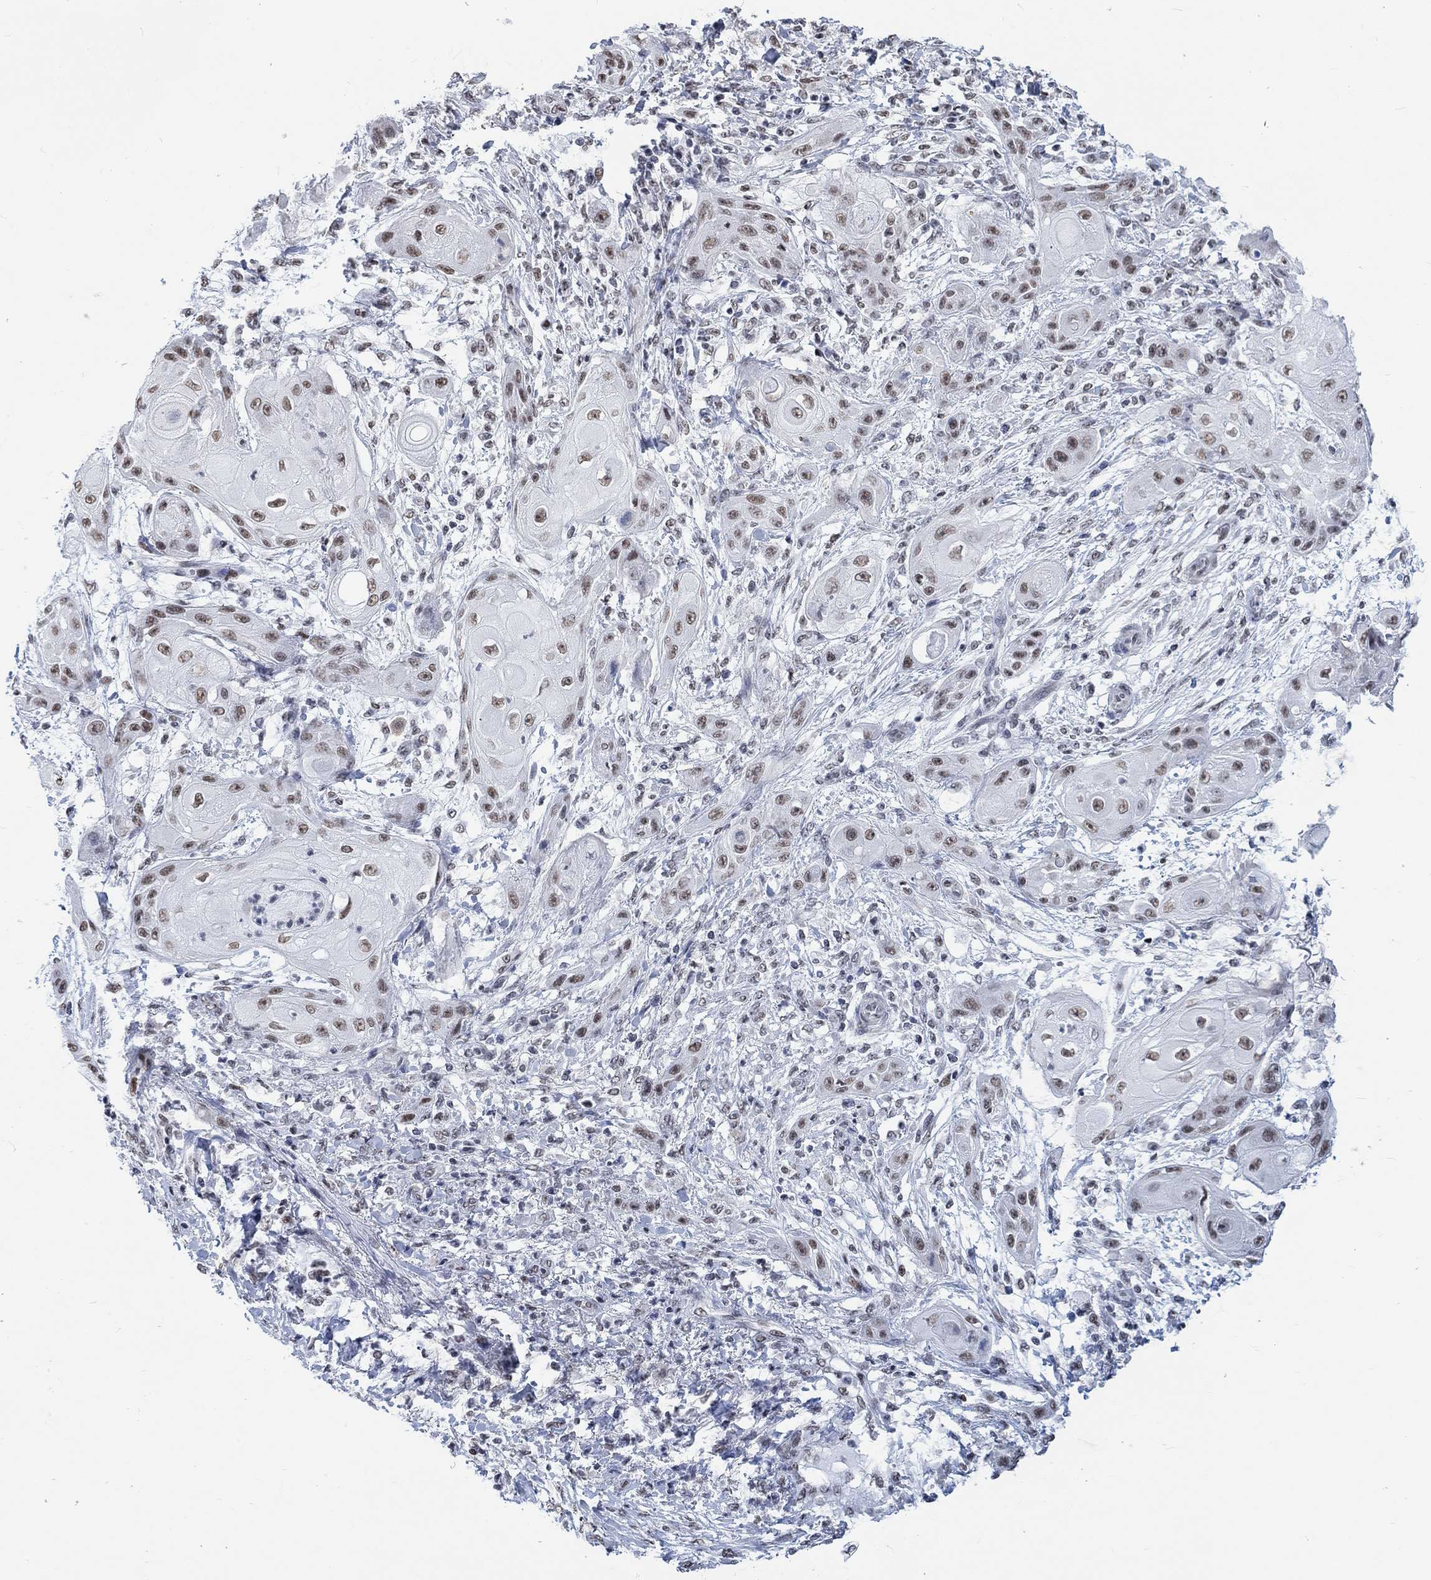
{"staining": {"intensity": "weak", "quantity": ">75%", "location": "nuclear"}, "tissue": "skin cancer", "cell_type": "Tumor cells", "image_type": "cancer", "snomed": [{"axis": "morphology", "description": "Squamous cell carcinoma, NOS"}, {"axis": "topography", "description": "Skin"}], "caption": "Immunohistochemistry (IHC) staining of skin cancer (squamous cell carcinoma), which exhibits low levels of weak nuclear expression in approximately >75% of tumor cells indicating weak nuclear protein expression. The staining was performed using DAB (brown) for protein detection and nuclei were counterstained in hematoxylin (blue).", "gene": "KCNH8", "patient": {"sex": "male", "age": 62}}